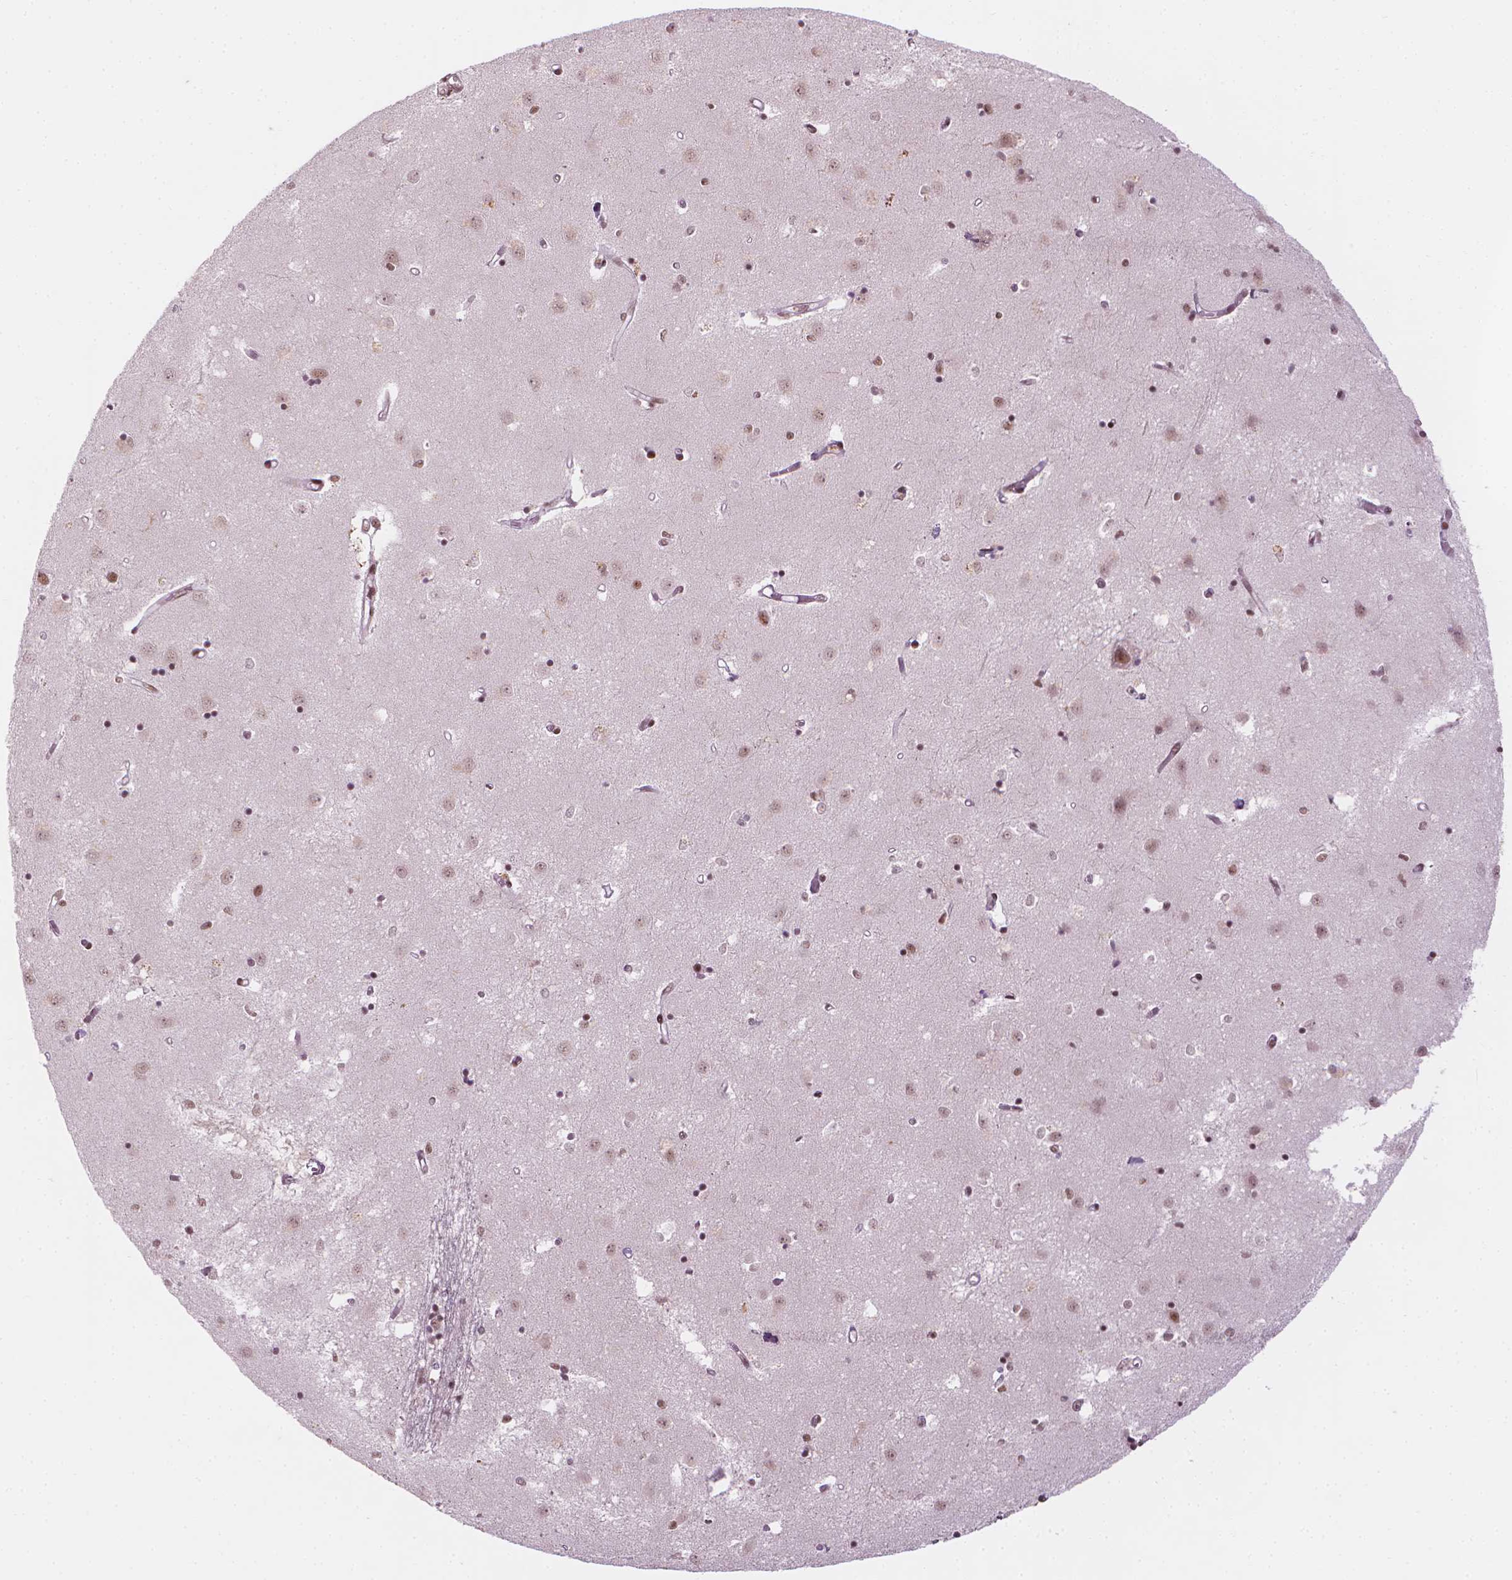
{"staining": {"intensity": "strong", "quantity": ">75%", "location": "nuclear"}, "tissue": "caudate", "cell_type": "Glial cells", "image_type": "normal", "snomed": [{"axis": "morphology", "description": "Normal tissue, NOS"}, {"axis": "topography", "description": "Lateral ventricle wall"}], "caption": "IHC image of unremarkable caudate: human caudate stained using immunohistochemistry (IHC) exhibits high levels of strong protein expression localized specifically in the nuclear of glial cells, appearing as a nuclear brown color.", "gene": "ELF2", "patient": {"sex": "male", "age": 54}}